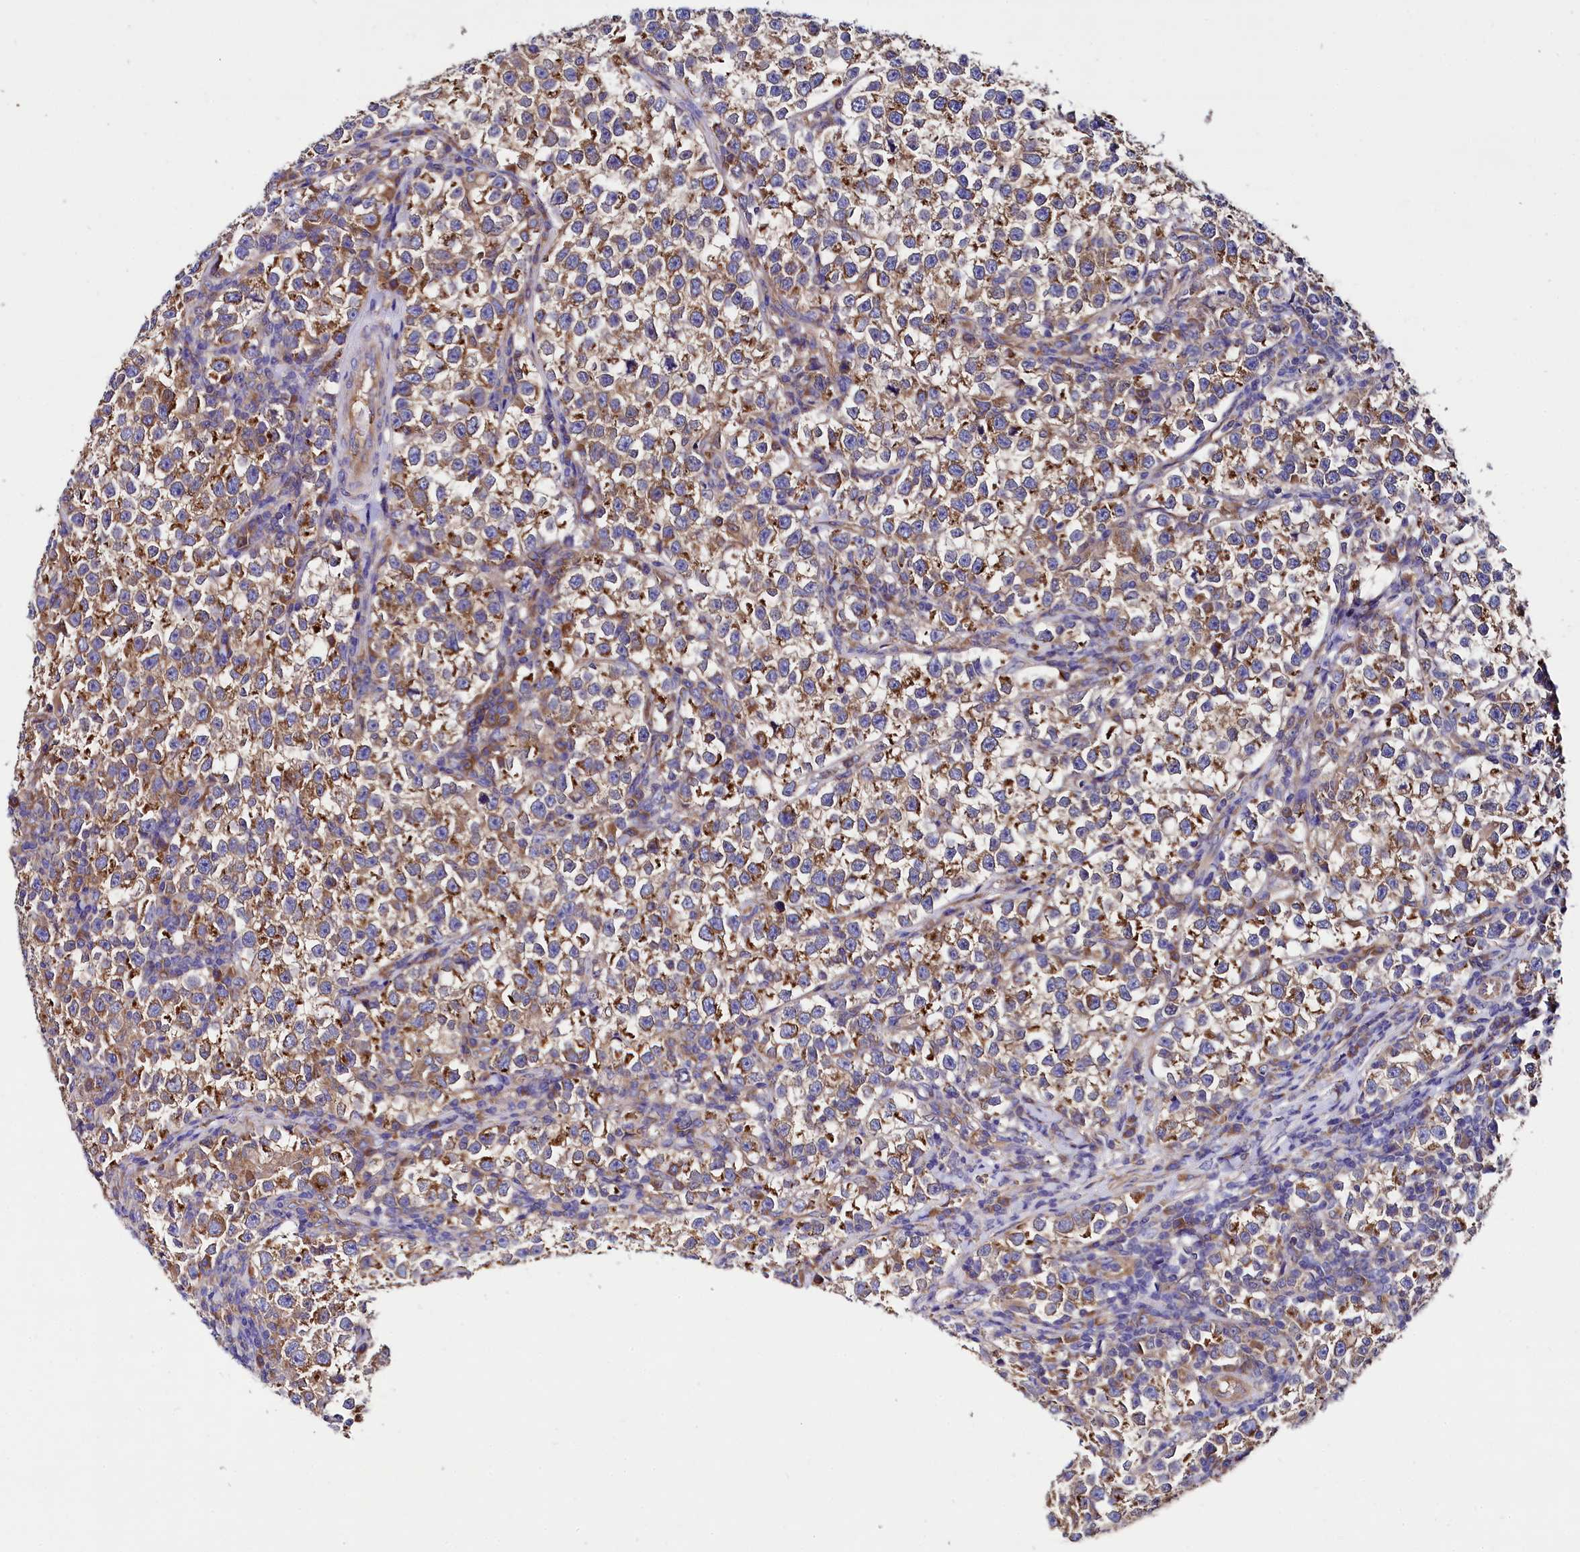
{"staining": {"intensity": "strong", "quantity": ">75%", "location": "cytoplasmic/membranous"}, "tissue": "testis cancer", "cell_type": "Tumor cells", "image_type": "cancer", "snomed": [{"axis": "morphology", "description": "Normal tissue, NOS"}, {"axis": "morphology", "description": "Seminoma, NOS"}, {"axis": "topography", "description": "Testis"}], "caption": "An IHC photomicrograph of tumor tissue is shown. Protein staining in brown labels strong cytoplasmic/membranous positivity in testis cancer within tumor cells.", "gene": "QARS1", "patient": {"sex": "male", "age": 43}}